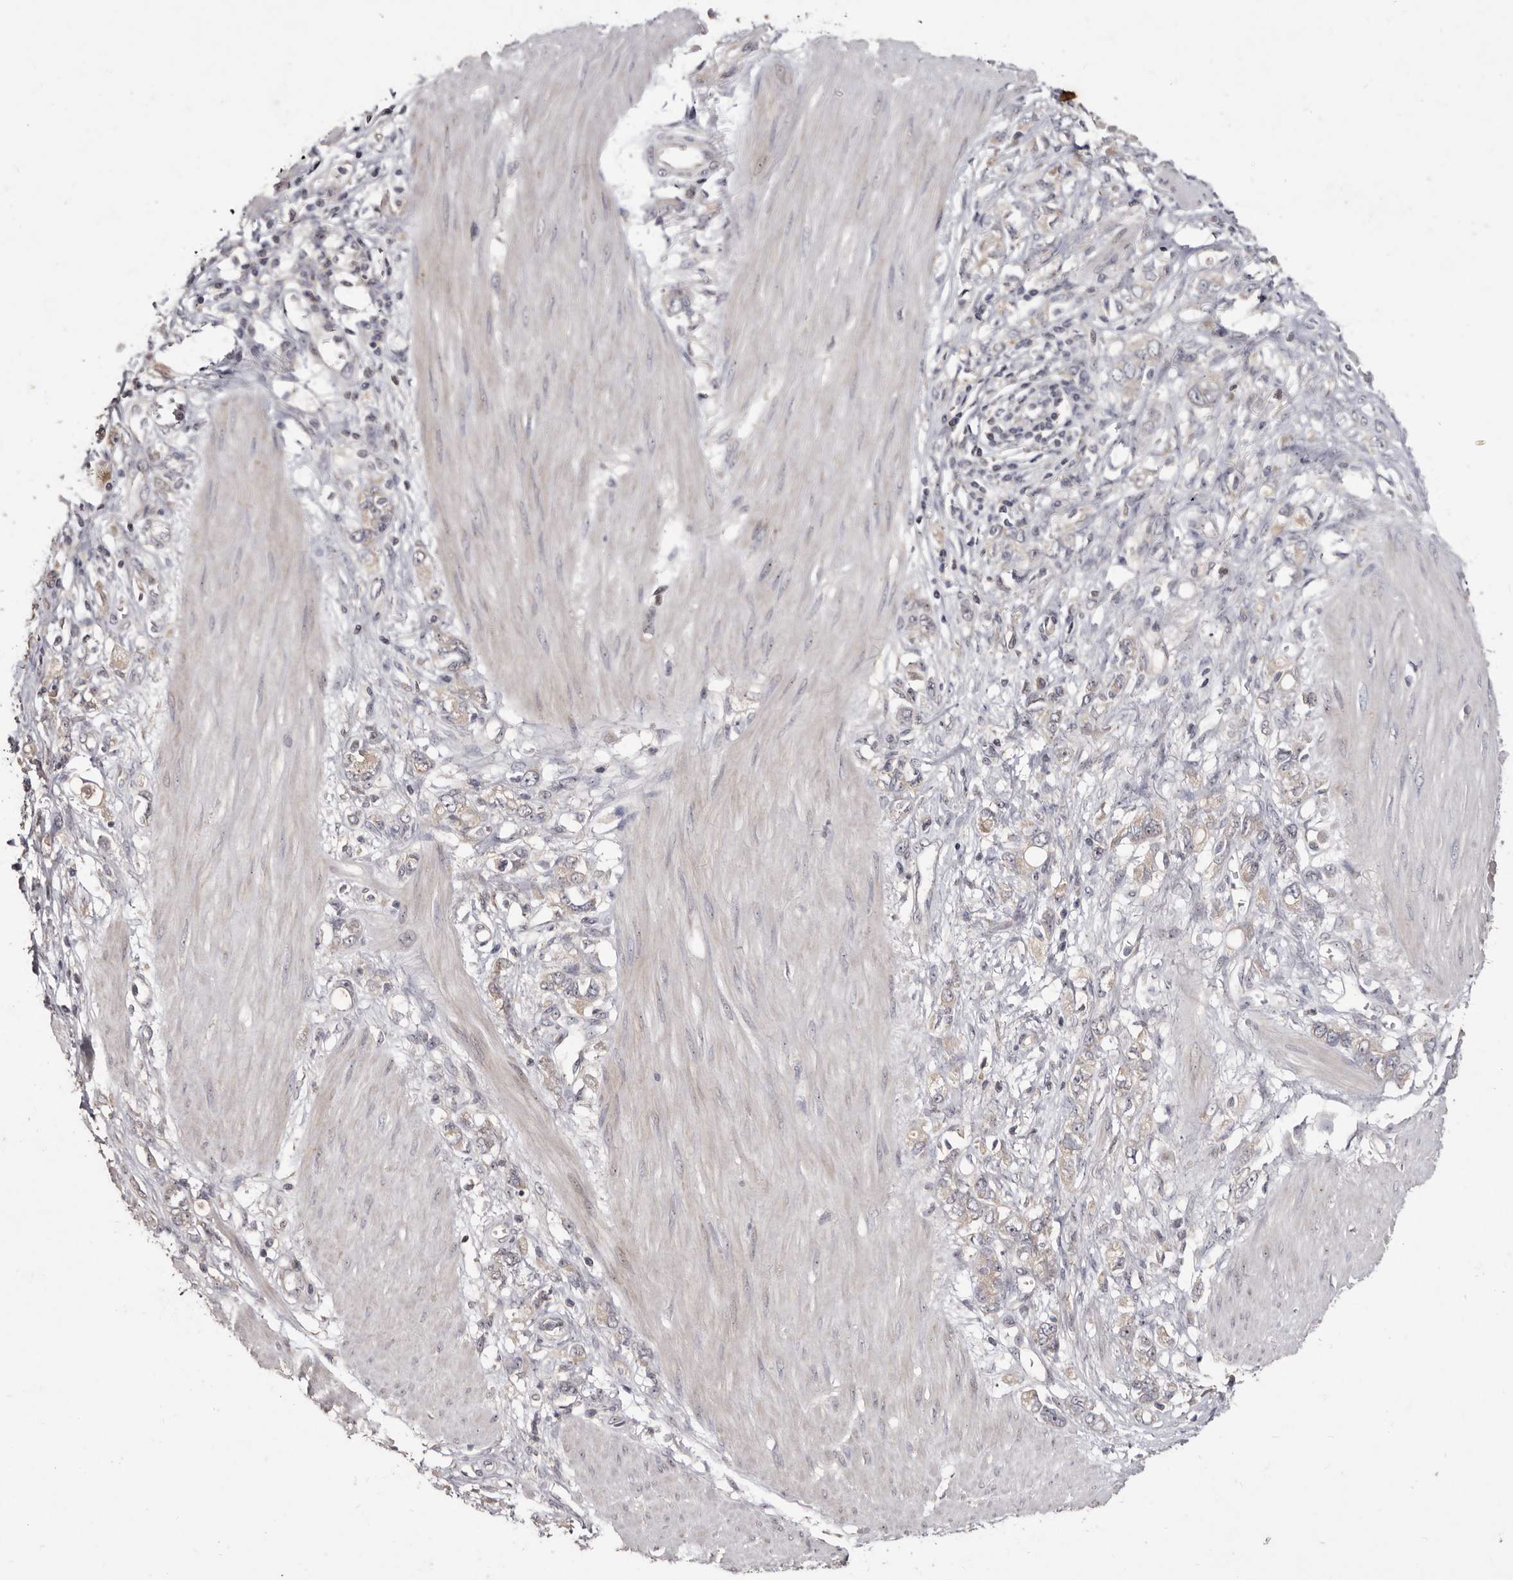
{"staining": {"intensity": "negative", "quantity": "none", "location": "none"}, "tissue": "stomach cancer", "cell_type": "Tumor cells", "image_type": "cancer", "snomed": [{"axis": "morphology", "description": "Adenocarcinoma, NOS"}, {"axis": "topography", "description": "Stomach"}], "caption": "Tumor cells show no significant protein staining in stomach adenocarcinoma. (DAB immunohistochemistry with hematoxylin counter stain).", "gene": "FLAD1", "patient": {"sex": "female", "age": 76}}